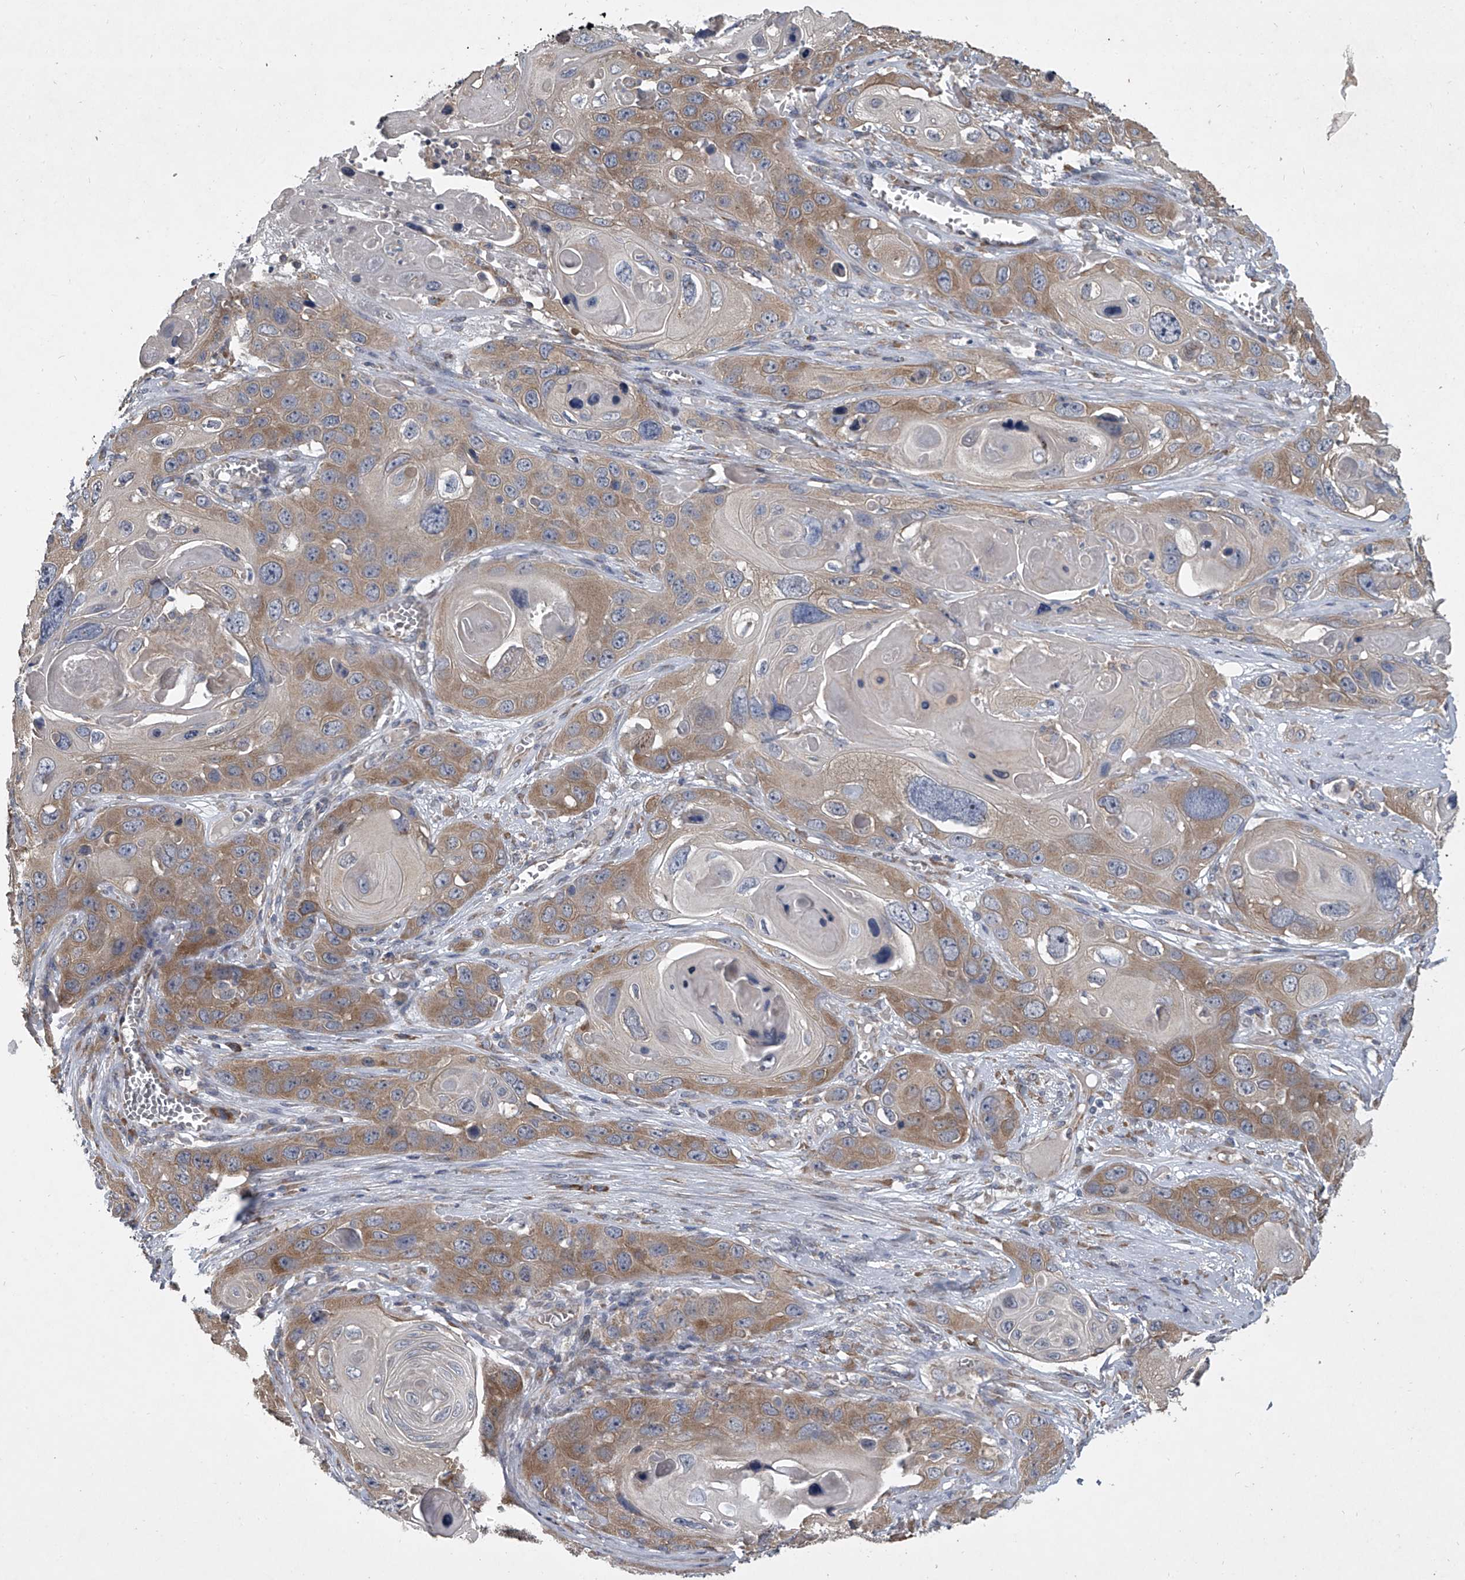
{"staining": {"intensity": "moderate", "quantity": ">75%", "location": "cytoplasmic/membranous"}, "tissue": "skin cancer", "cell_type": "Tumor cells", "image_type": "cancer", "snomed": [{"axis": "morphology", "description": "Squamous cell carcinoma, NOS"}, {"axis": "topography", "description": "Skin"}], "caption": "Protein expression analysis of human skin cancer (squamous cell carcinoma) reveals moderate cytoplasmic/membranous expression in approximately >75% of tumor cells.", "gene": "DOCK9", "patient": {"sex": "male", "age": 55}}